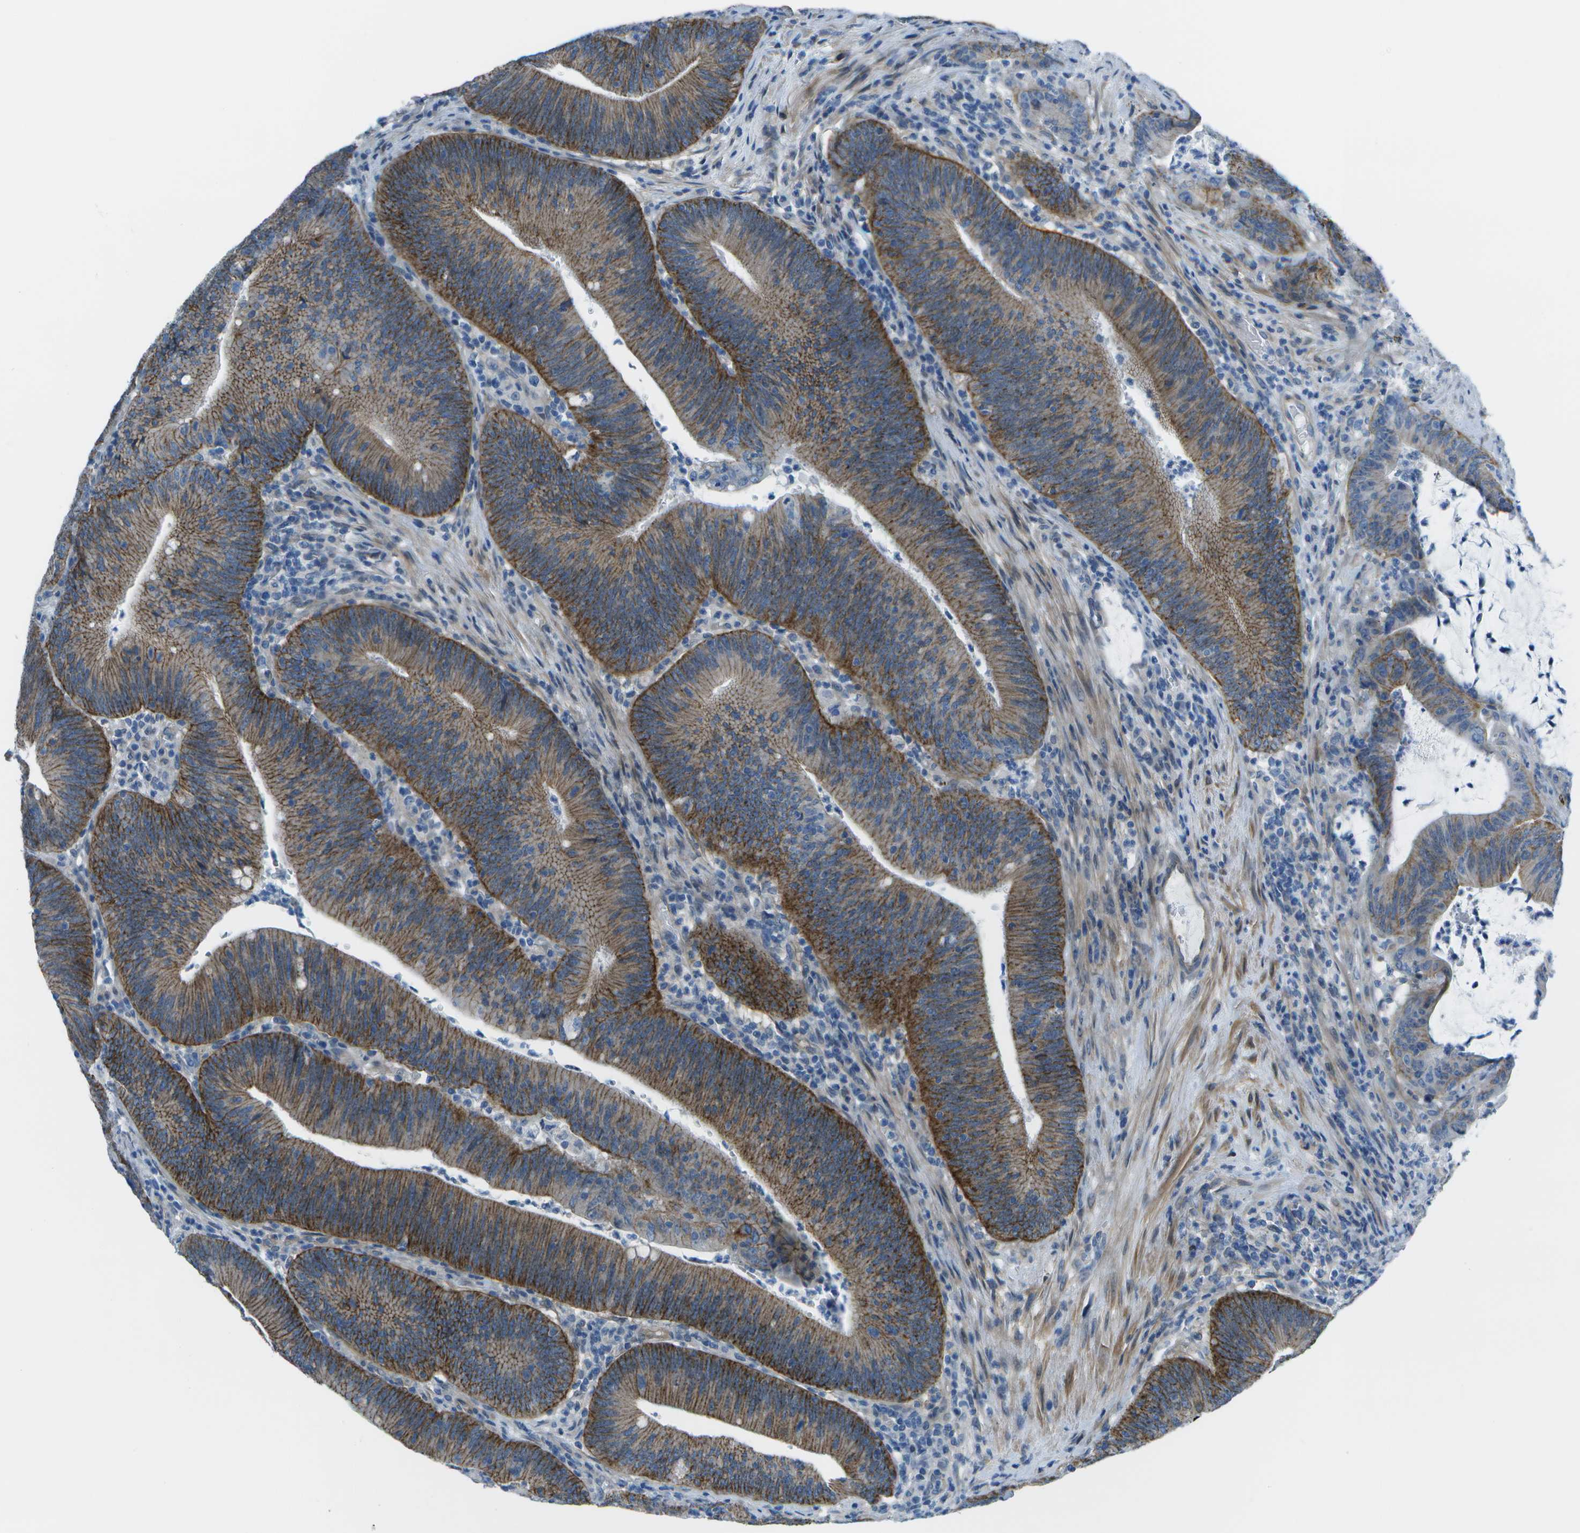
{"staining": {"intensity": "strong", "quantity": ">75%", "location": "cytoplasmic/membranous"}, "tissue": "colorectal cancer", "cell_type": "Tumor cells", "image_type": "cancer", "snomed": [{"axis": "morphology", "description": "Normal tissue, NOS"}, {"axis": "morphology", "description": "Adenocarcinoma, NOS"}, {"axis": "topography", "description": "Rectum"}], "caption": "Brown immunohistochemical staining in colorectal cancer displays strong cytoplasmic/membranous staining in about >75% of tumor cells.", "gene": "SORBS3", "patient": {"sex": "female", "age": 66}}